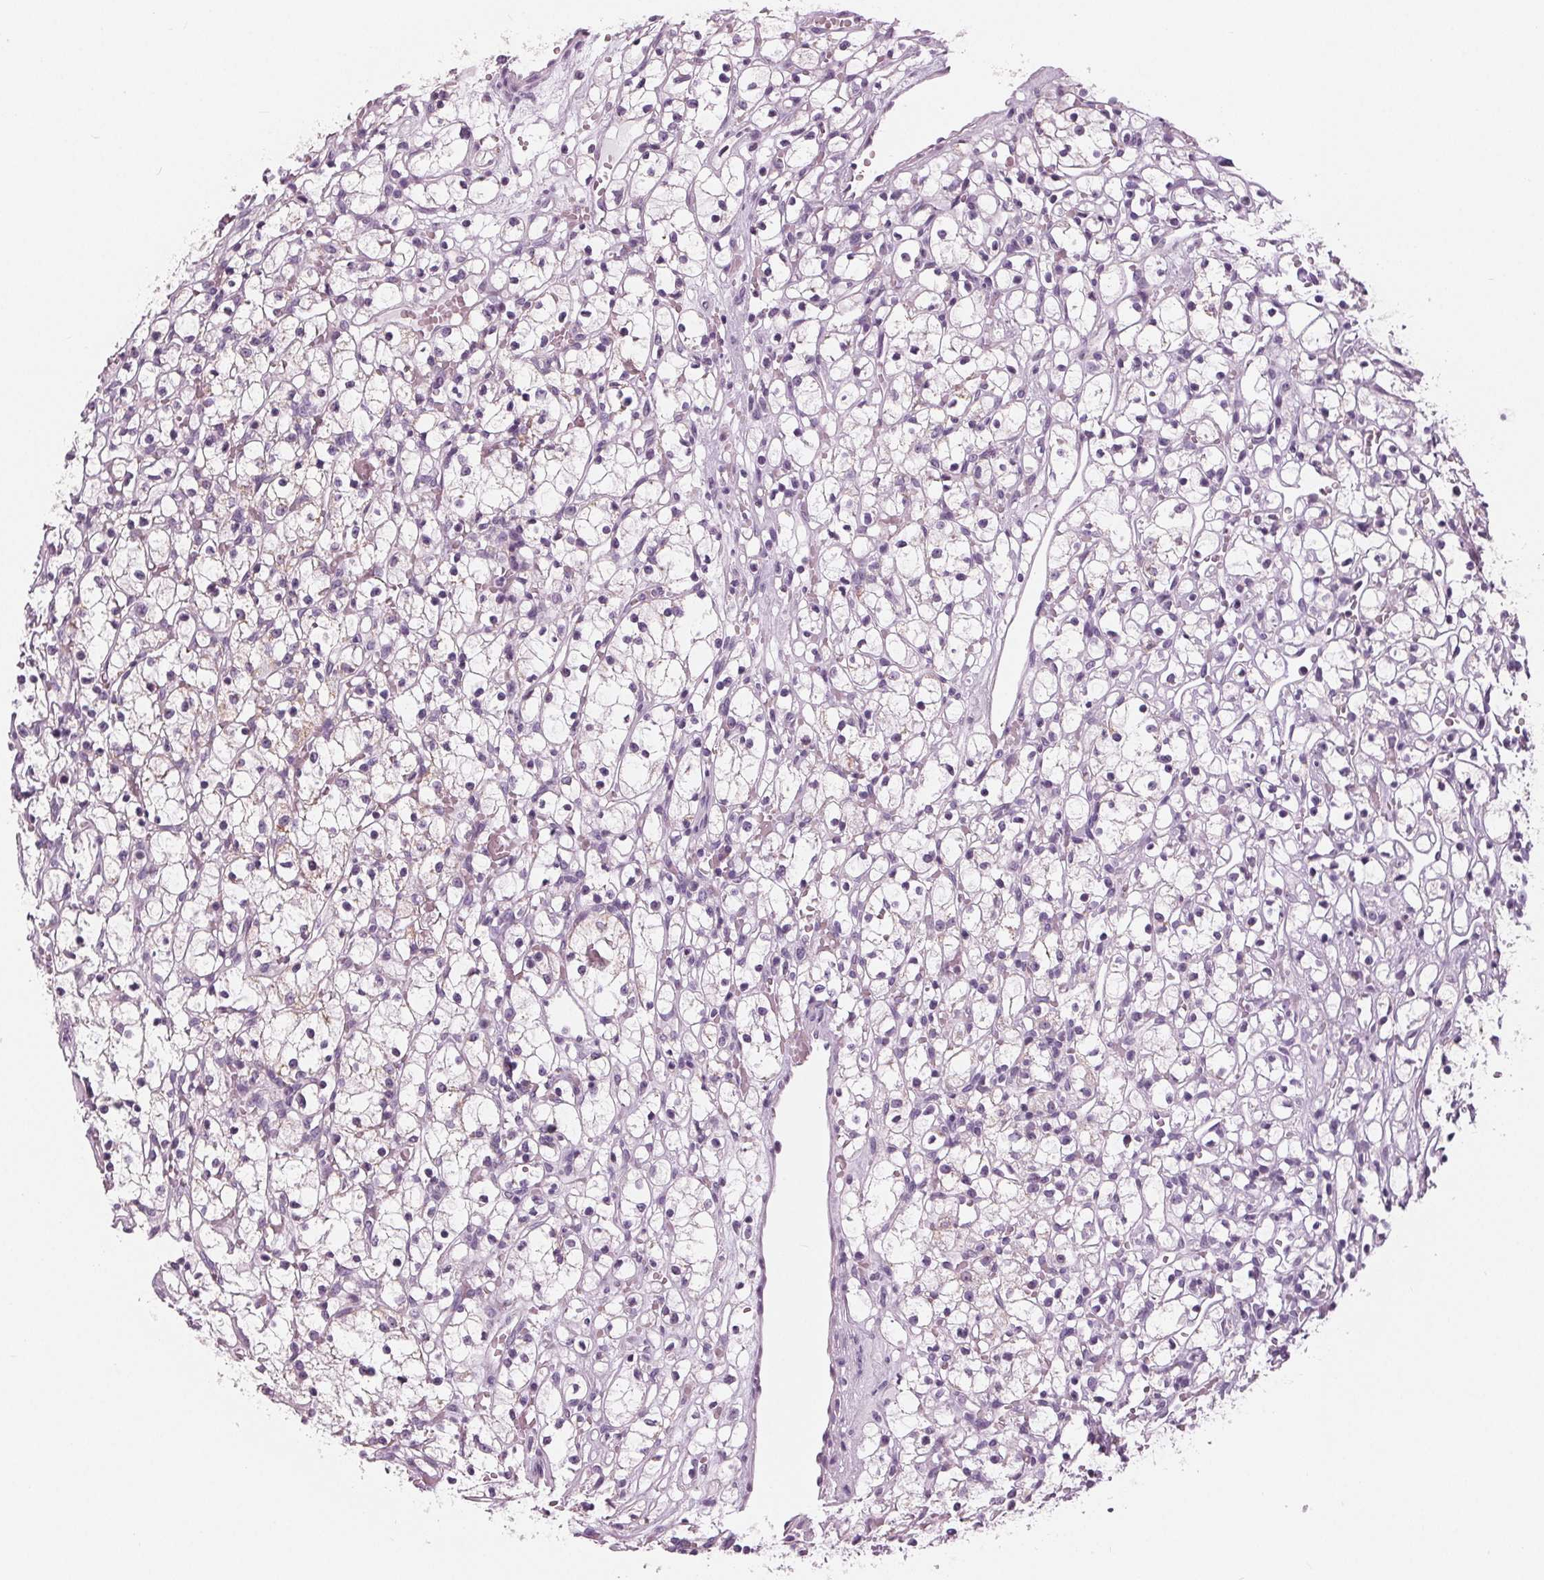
{"staining": {"intensity": "negative", "quantity": "none", "location": "none"}, "tissue": "renal cancer", "cell_type": "Tumor cells", "image_type": "cancer", "snomed": [{"axis": "morphology", "description": "Adenocarcinoma, NOS"}, {"axis": "topography", "description": "Kidney"}], "caption": "Image shows no protein positivity in tumor cells of adenocarcinoma (renal) tissue. (Immunohistochemistry, brightfield microscopy, high magnification).", "gene": "SAMD4A", "patient": {"sex": "female", "age": 59}}